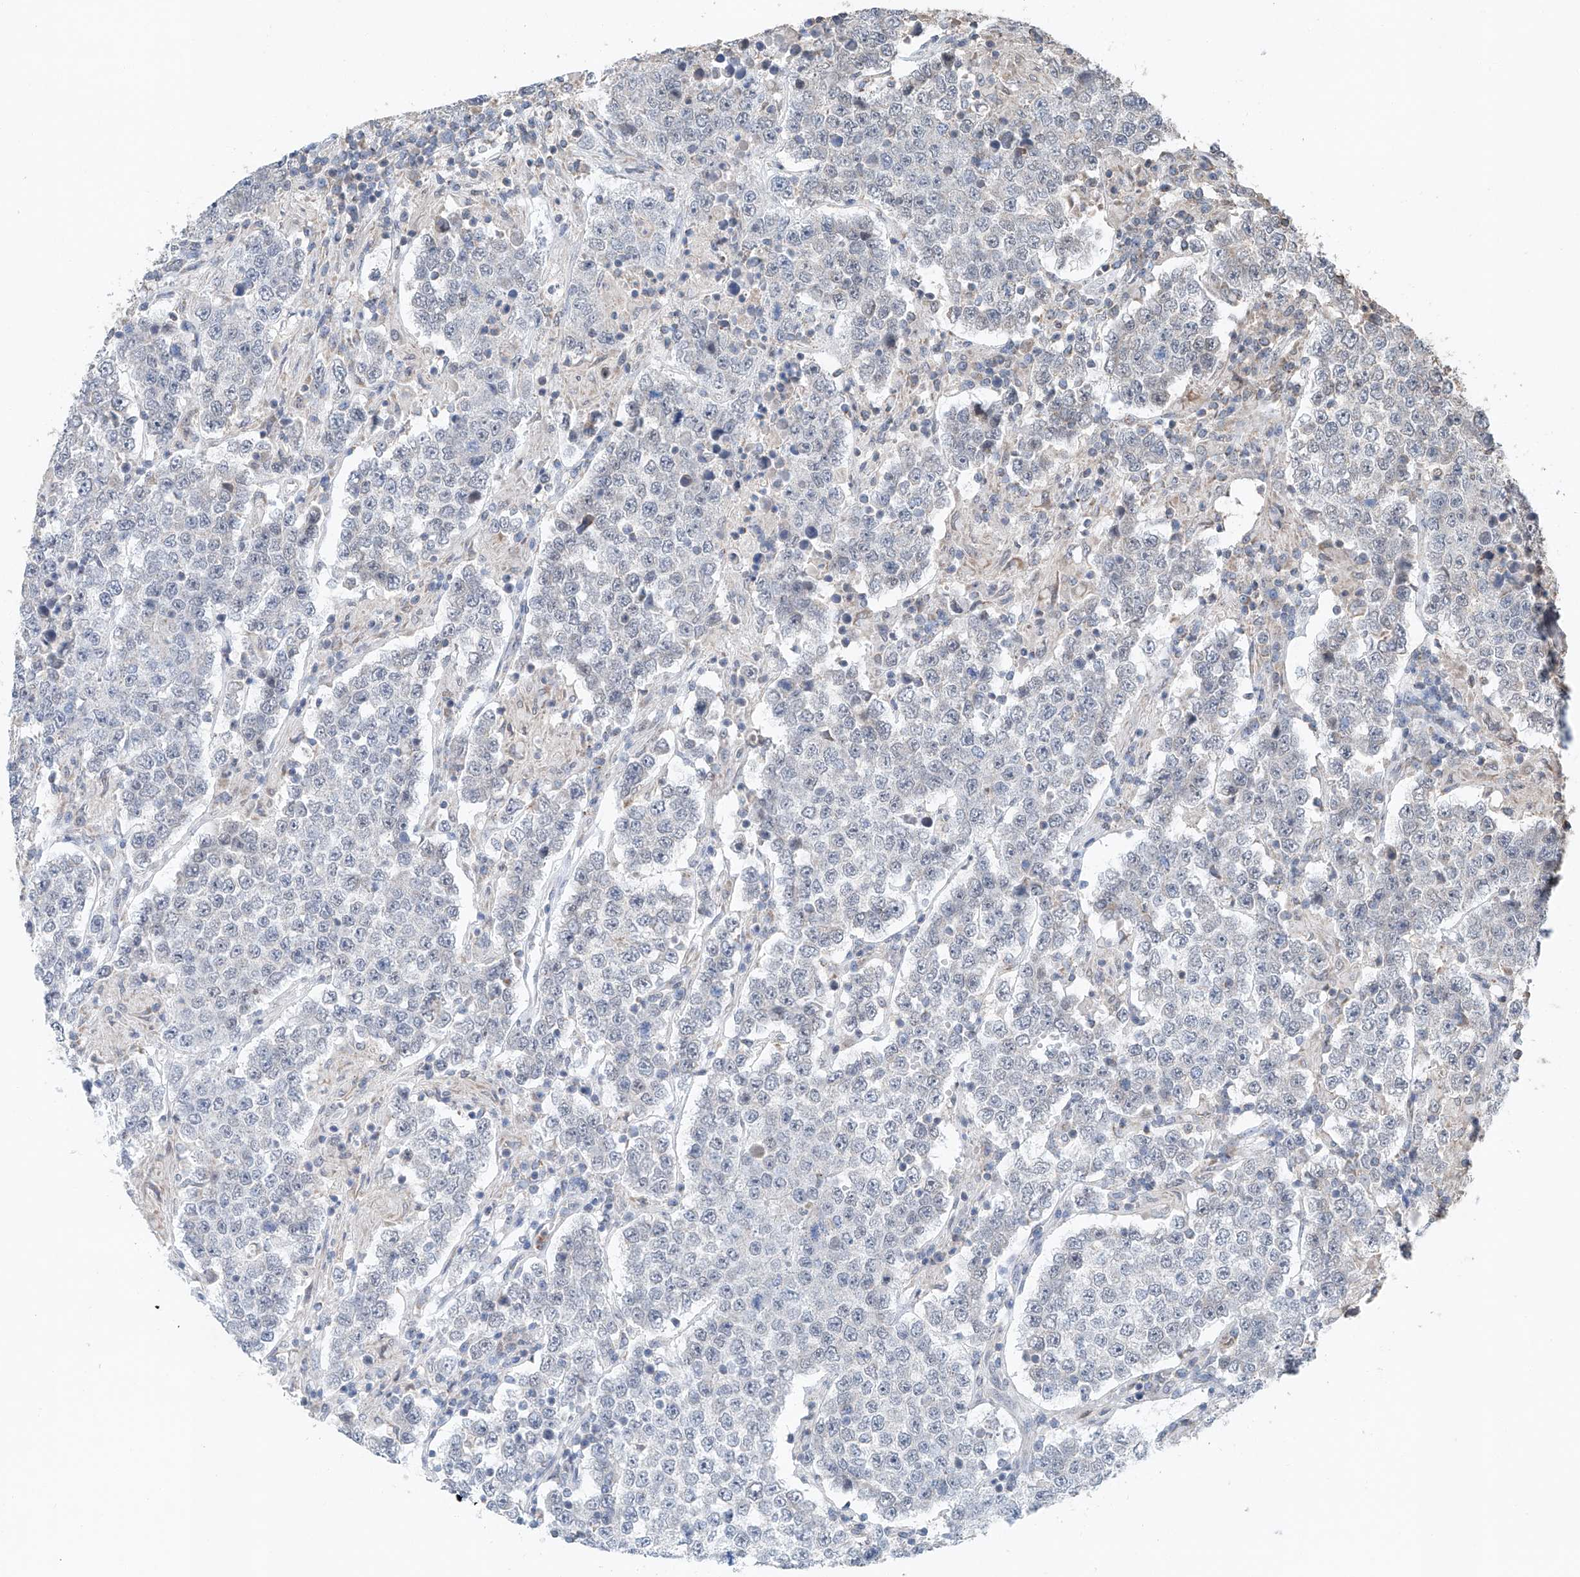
{"staining": {"intensity": "negative", "quantity": "none", "location": "none"}, "tissue": "testis cancer", "cell_type": "Tumor cells", "image_type": "cancer", "snomed": [{"axis": "morphology", "description": "Normal tissue, NOS"}, {"axis": "morphology", "description": "Urothelial carcinoma, High grade"}, {"axis": "morphology", "description": "Seminoma, NOS"}, {"axis": "morphology", "description": "Carcinoma, Embryonal, NOS"}, {"axis": "topography", "description": "Urinary bladder"}, {"axis": "topography", "description": "Testis"}], "caption": "This is an immunohistochemistry (IHC) histopathology image of testis embryonal carcinoma. There is no positivity in tumor cells.", "gene": "KLF15", "patient": {"sex": "male", "age": 41}}